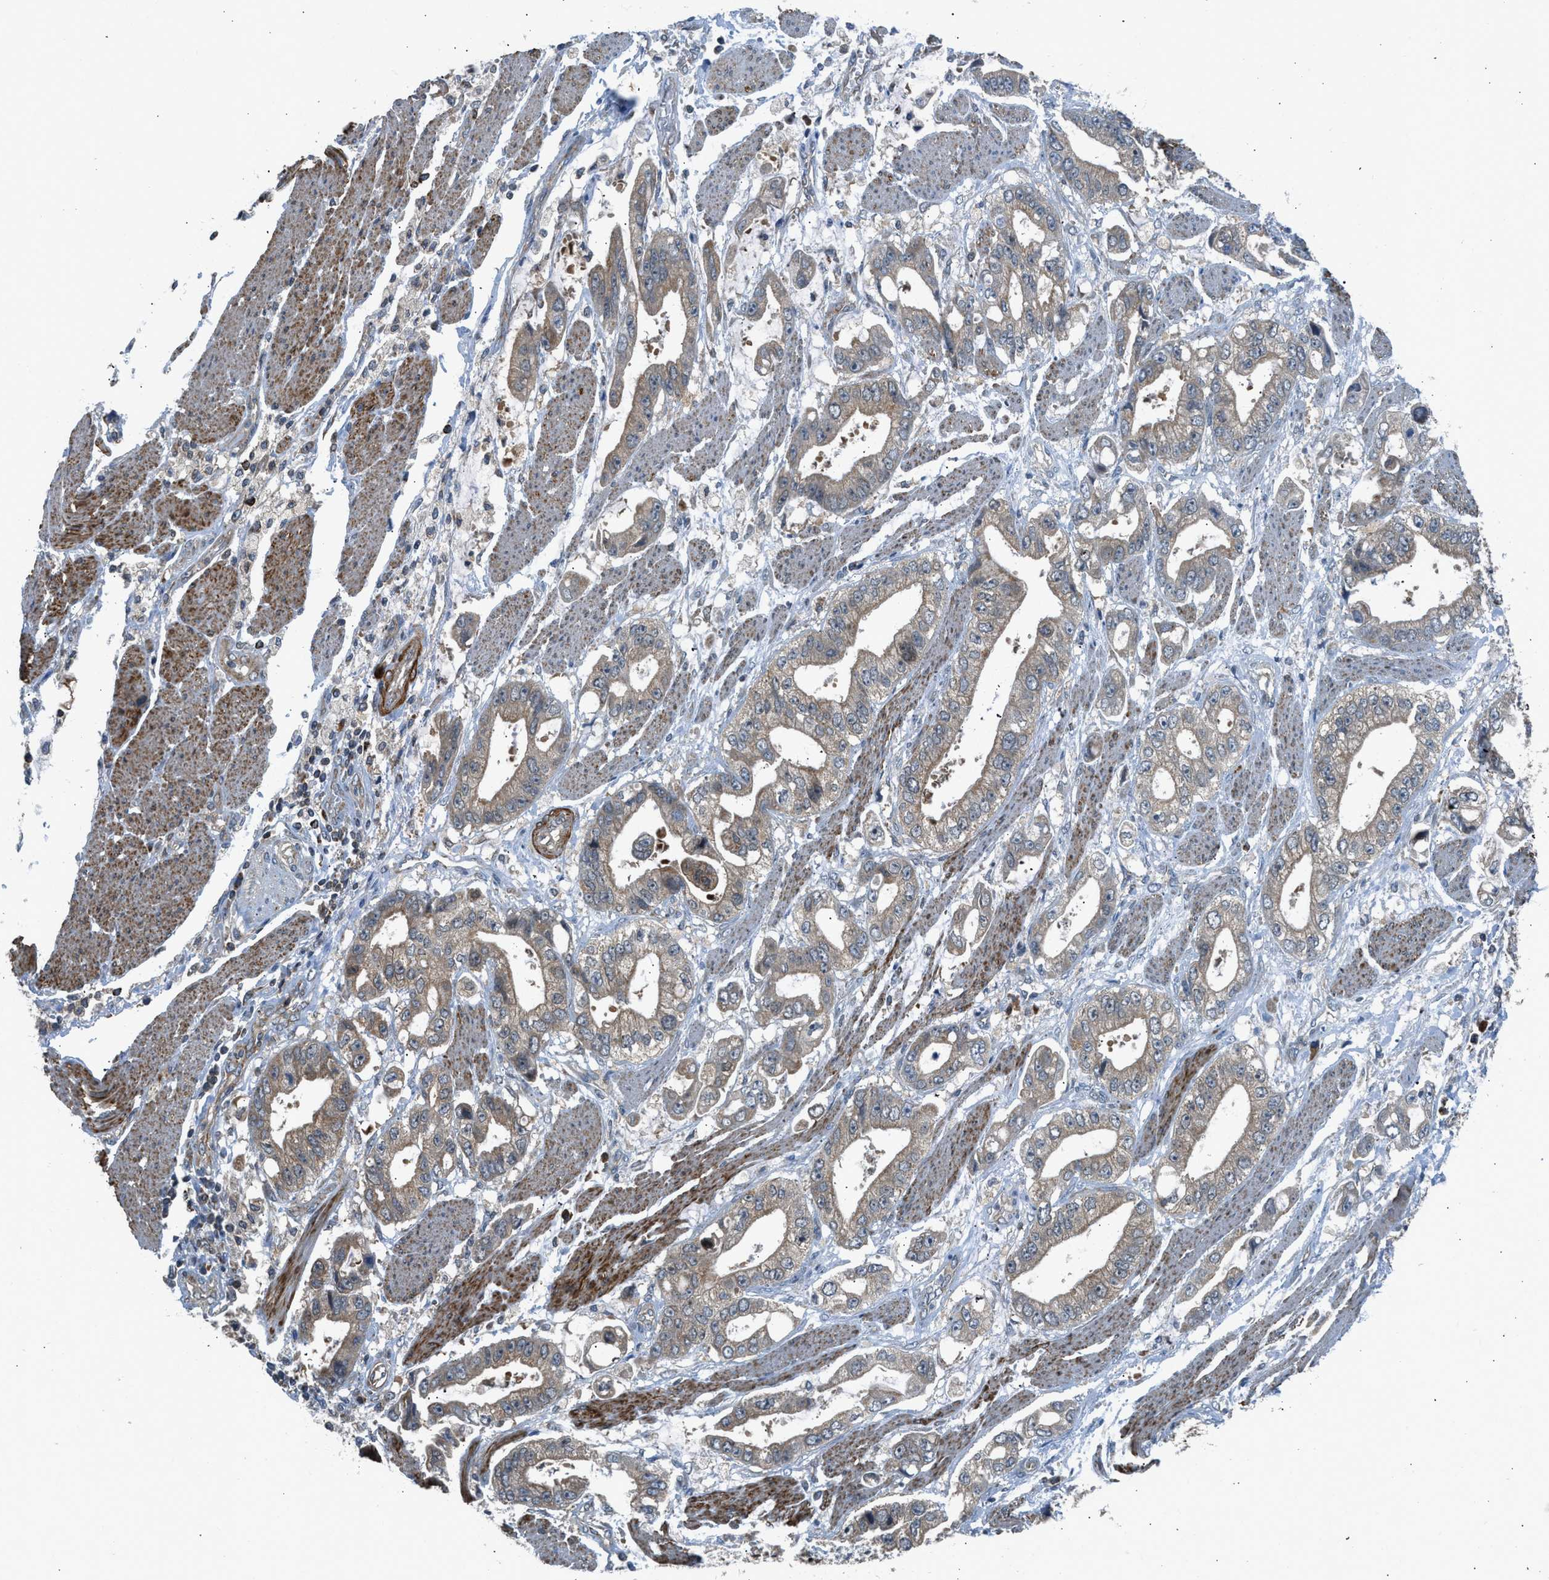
{"staining": {"intensity": "weak", "quantity": ">75%", "location": "cytoplasmic/membranous"}, "tissue": "stomach cancer", "cell_type": "Tumor cells", "image_type": "cancer", "snomed": [{"axis": "morphology", "description": "Normal tissue, NOS"}, {"axis": "morphology", "description": "Adenocarcinoma, NOS"}, {"axis": "topography", "description": "Stomach"}], "caption": "Tumor cells exhibit low levels of weak cytoplasmic/membranous staining in approximately >75% of cells in adenocarcinoma (stomach). The staining is performed using DAB brown chromogen to label protein expression. The nuclei are counter-stained blue using hematoxylin.", "gene": "SESN2", "patient": {"sex": "male", "age": 62}}